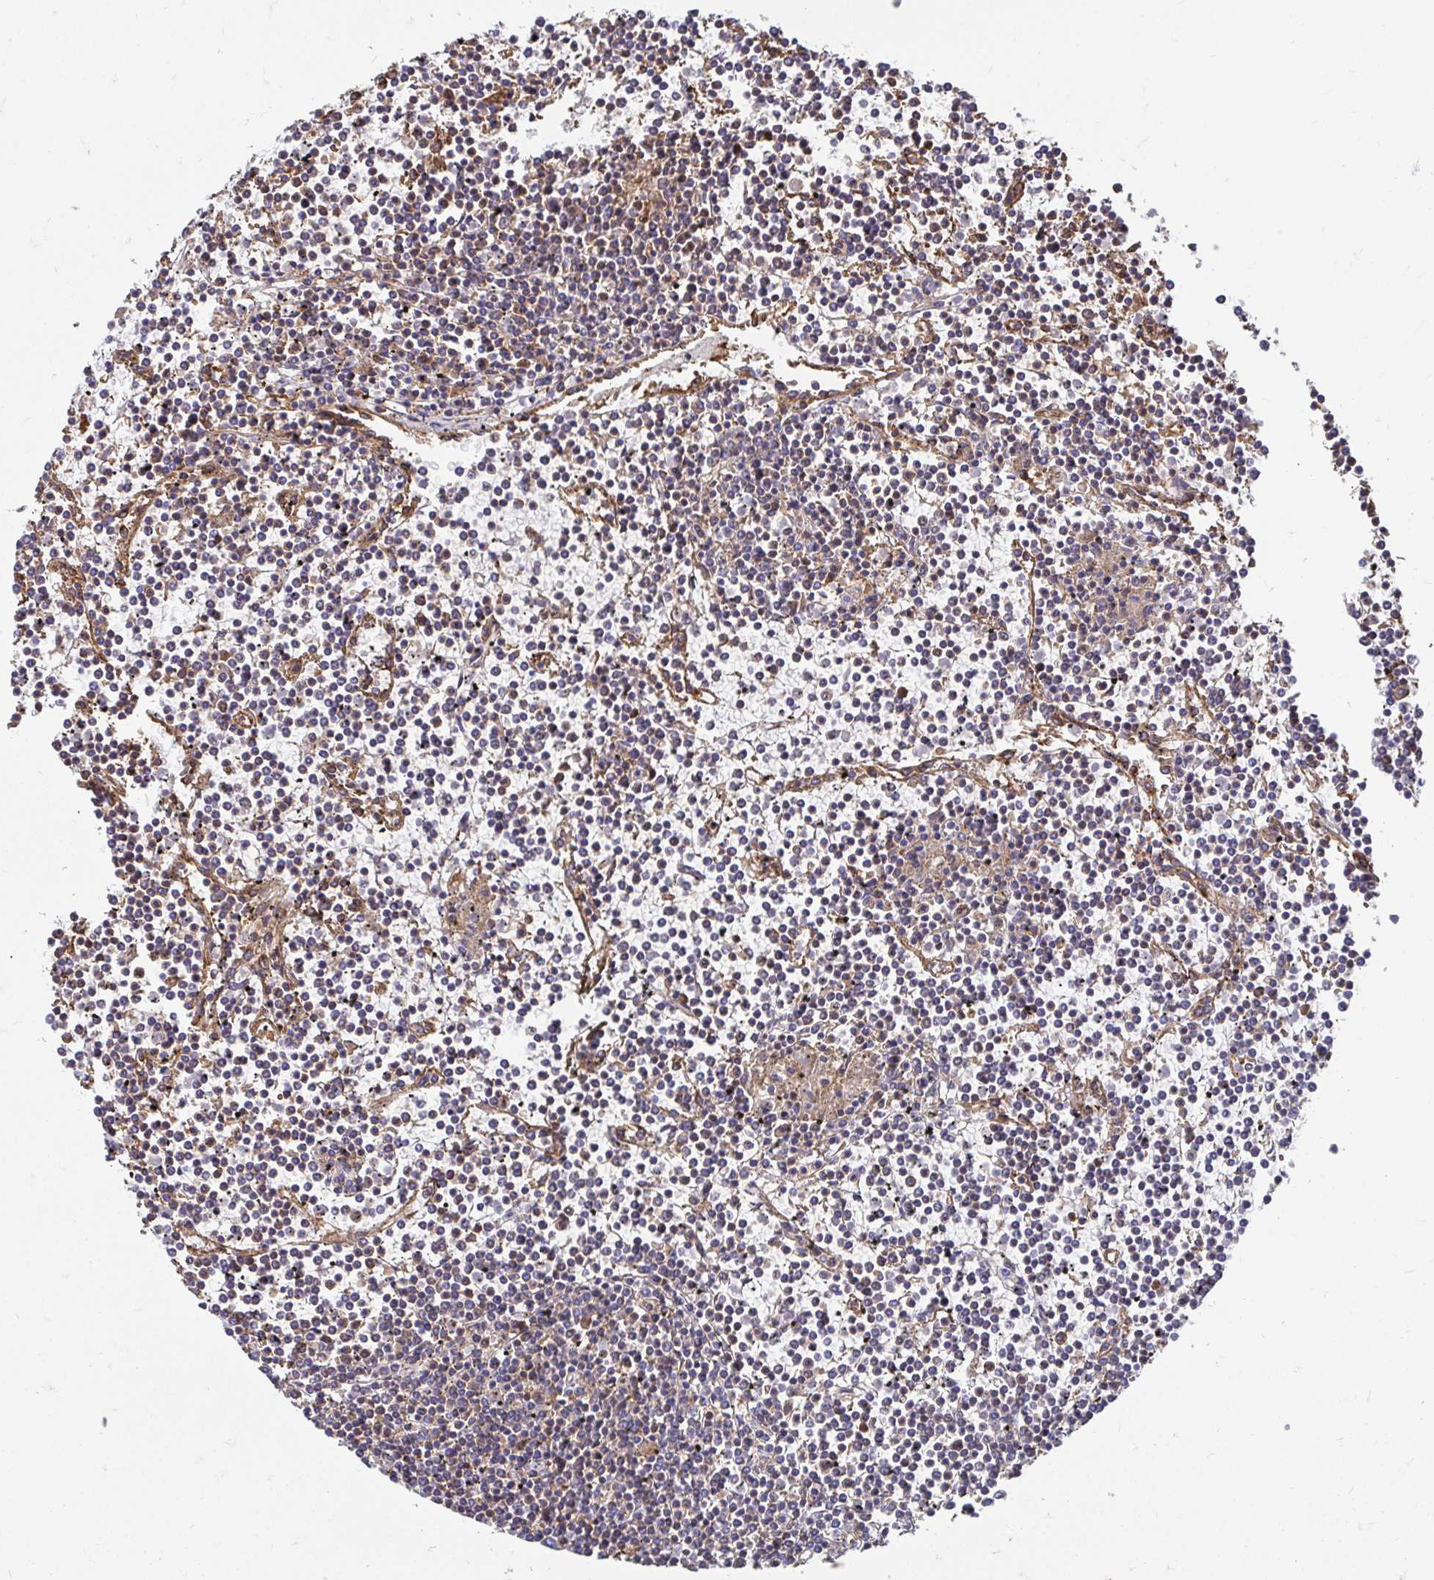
{"staining": {"intensity": "negative", "quantity": "none", "location": "none"}, "tissue": "lymphoma", "cell_type": "Tumor cells", "image_type": "cancer", "snomed": [{"axis": "morphology", "description": "Malignant lymphoma, non-Hodgkin's type, Low grade"}, {"axis": "topography", "description": "Spleen"}], "caption": "High magnification brightfield microscopy of lymphoma stained with DAB (3,3'-diaminobenzidine) (brown) and counterstained with hematoxylin (blue): tumor cells show no significant expression.", "gene": "CLTC", "patient": {"sex": "female", "age": 19}}